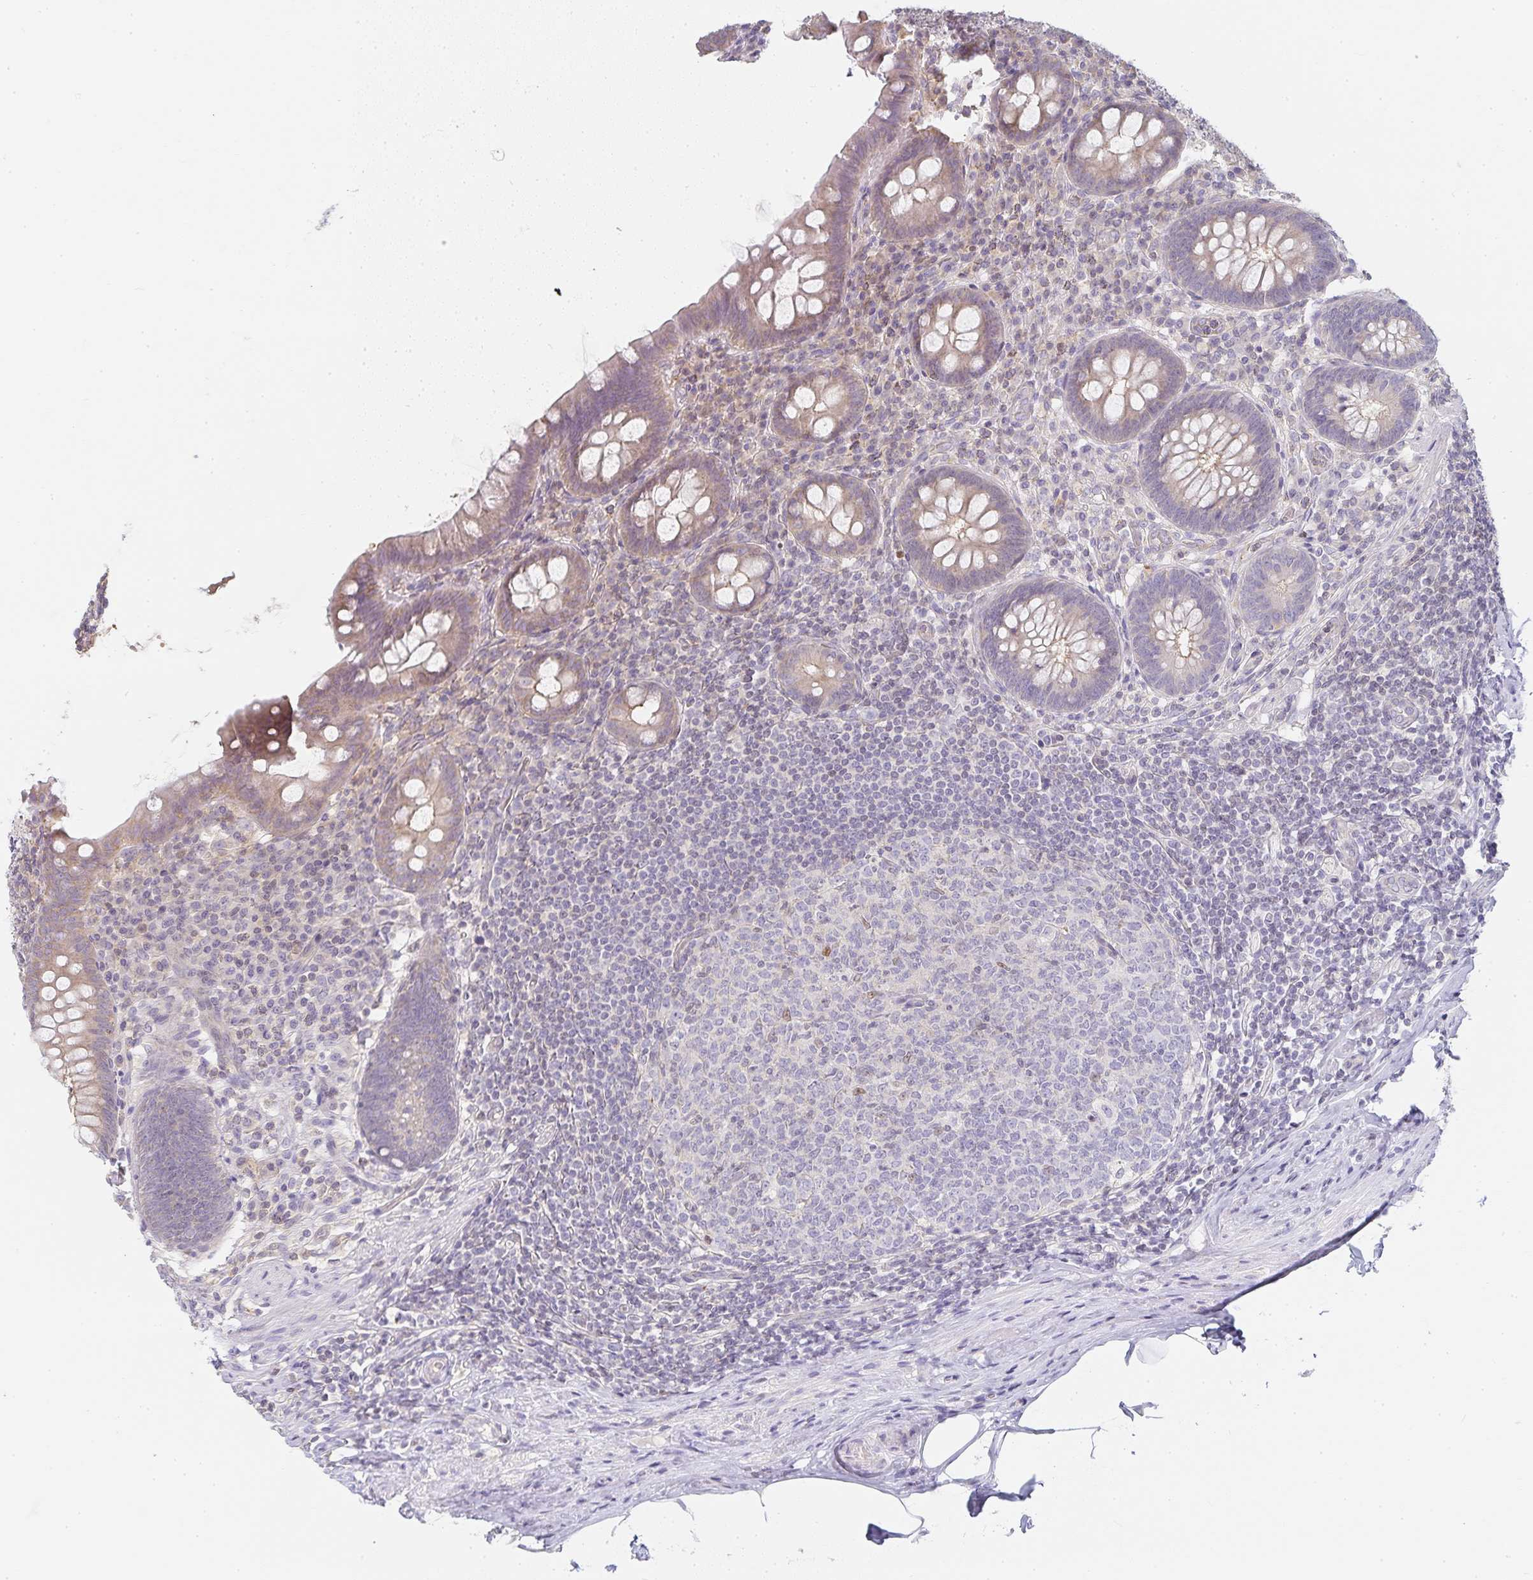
{"staining": {"intensity": "weak", "quantity": "25%-75%", "location": "cytoplasmic/membranous"}, "tissue": "appendix", "cell_type": "Glandular cells", "image_type": "normal", "snomed": [{"axis": "morphology", "description": "Normal tissue, NOS"}, {"axis": "topography", "description": "Appendix"}], "caption": "Glandular cells reveal low levels of weak cytoplasmic/membranous expression in about 25%-75% of cells in normal human appendix.", "gene": "GATA3", "patient": {"sex": "male", "age": 71}}